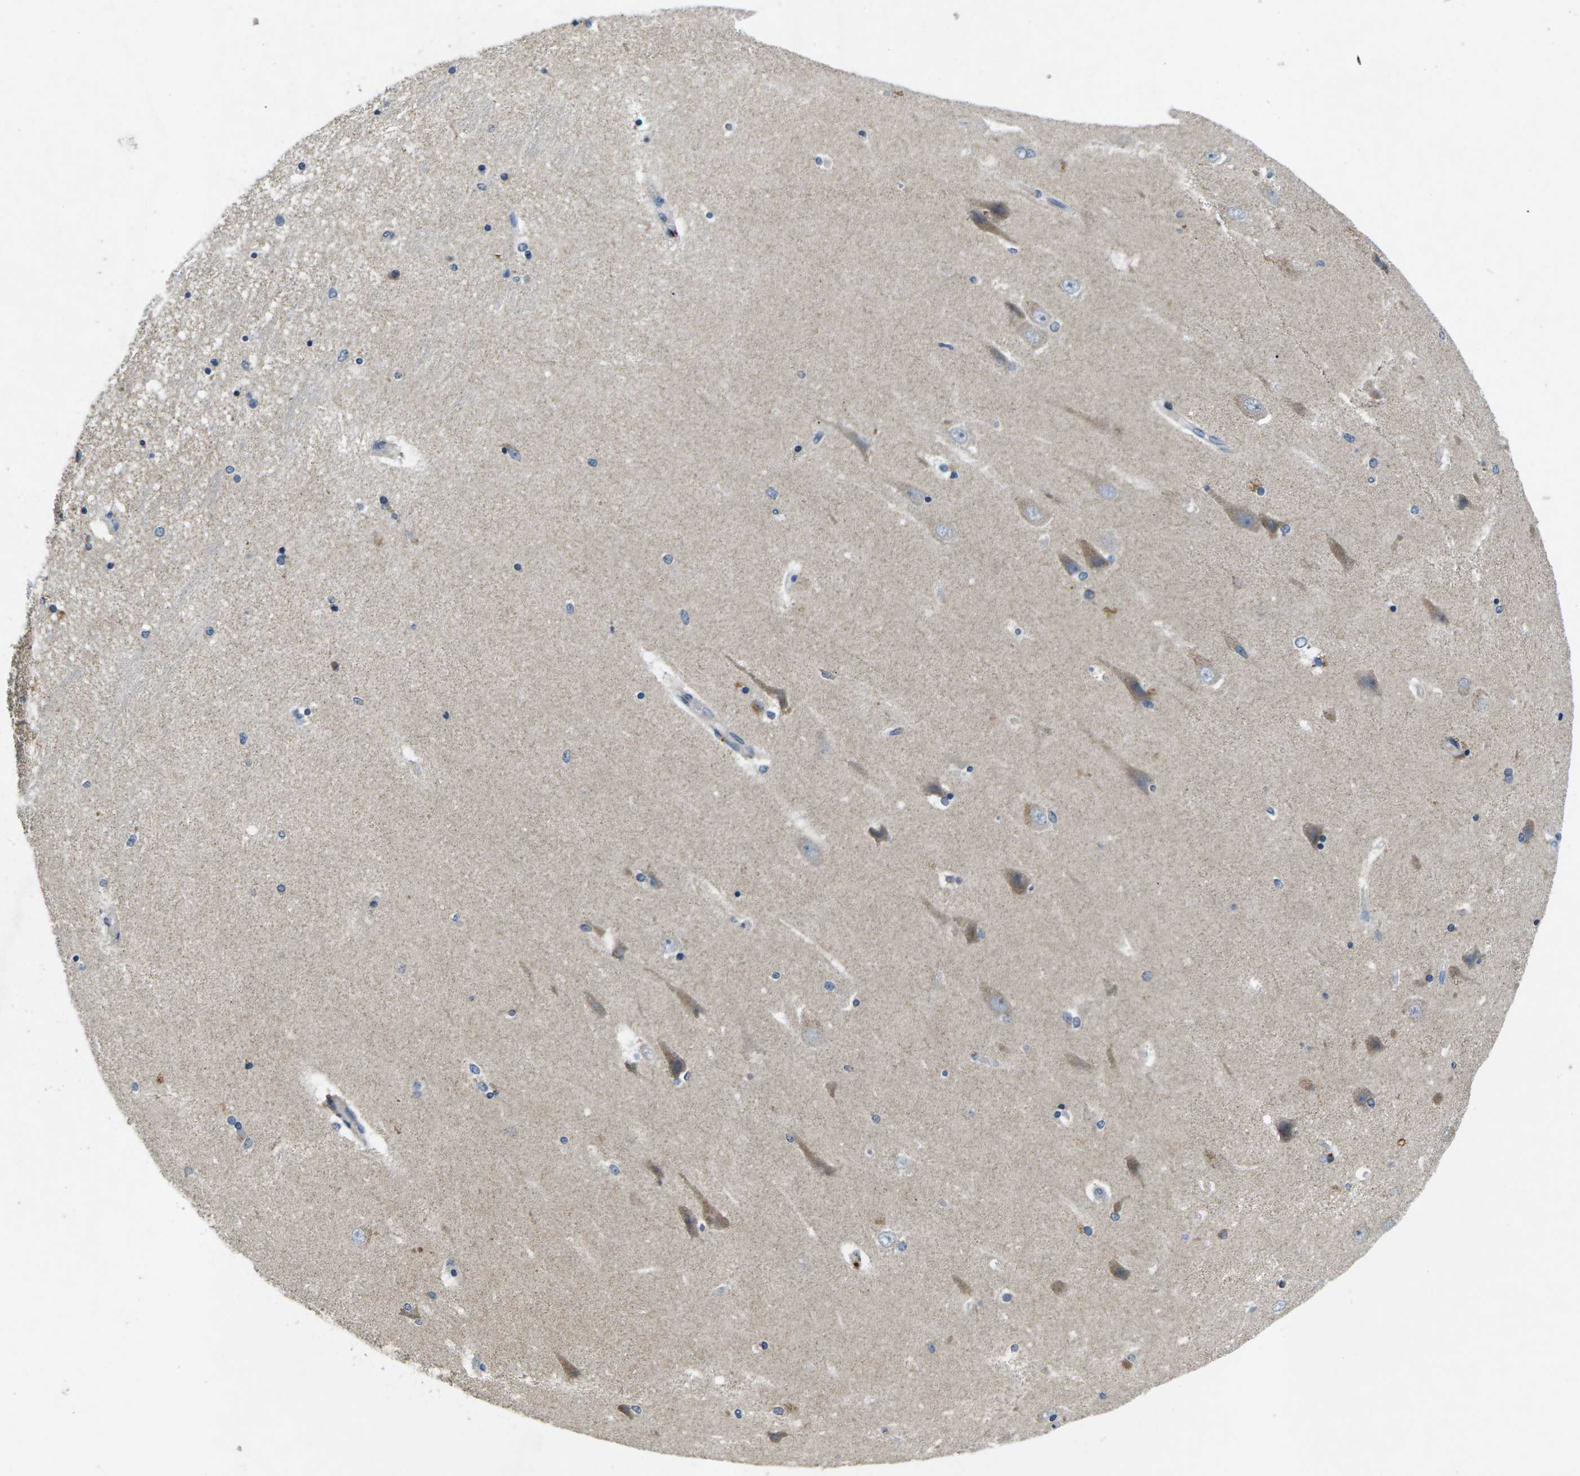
{"staining": {"intensity": "weak", "quantity": "<25%", "location": "cytoplasmic/membranous"}, "tissue": "hippocampus", "cell_type": "Glial cells", "image_type": "normal", "snomed": [{"axis": "morphology", "description": "Normal tissue, NOS"}, {"axis": "topography", "description": "Hippocampus"}], "caption": "A histopathology image of human hippocampus is negative for staining in glial cells. (DAB IHC with hematoxylin counter stain).", "gene": "ERGIC3", "patient": {"sex": "female", "age": 54}}